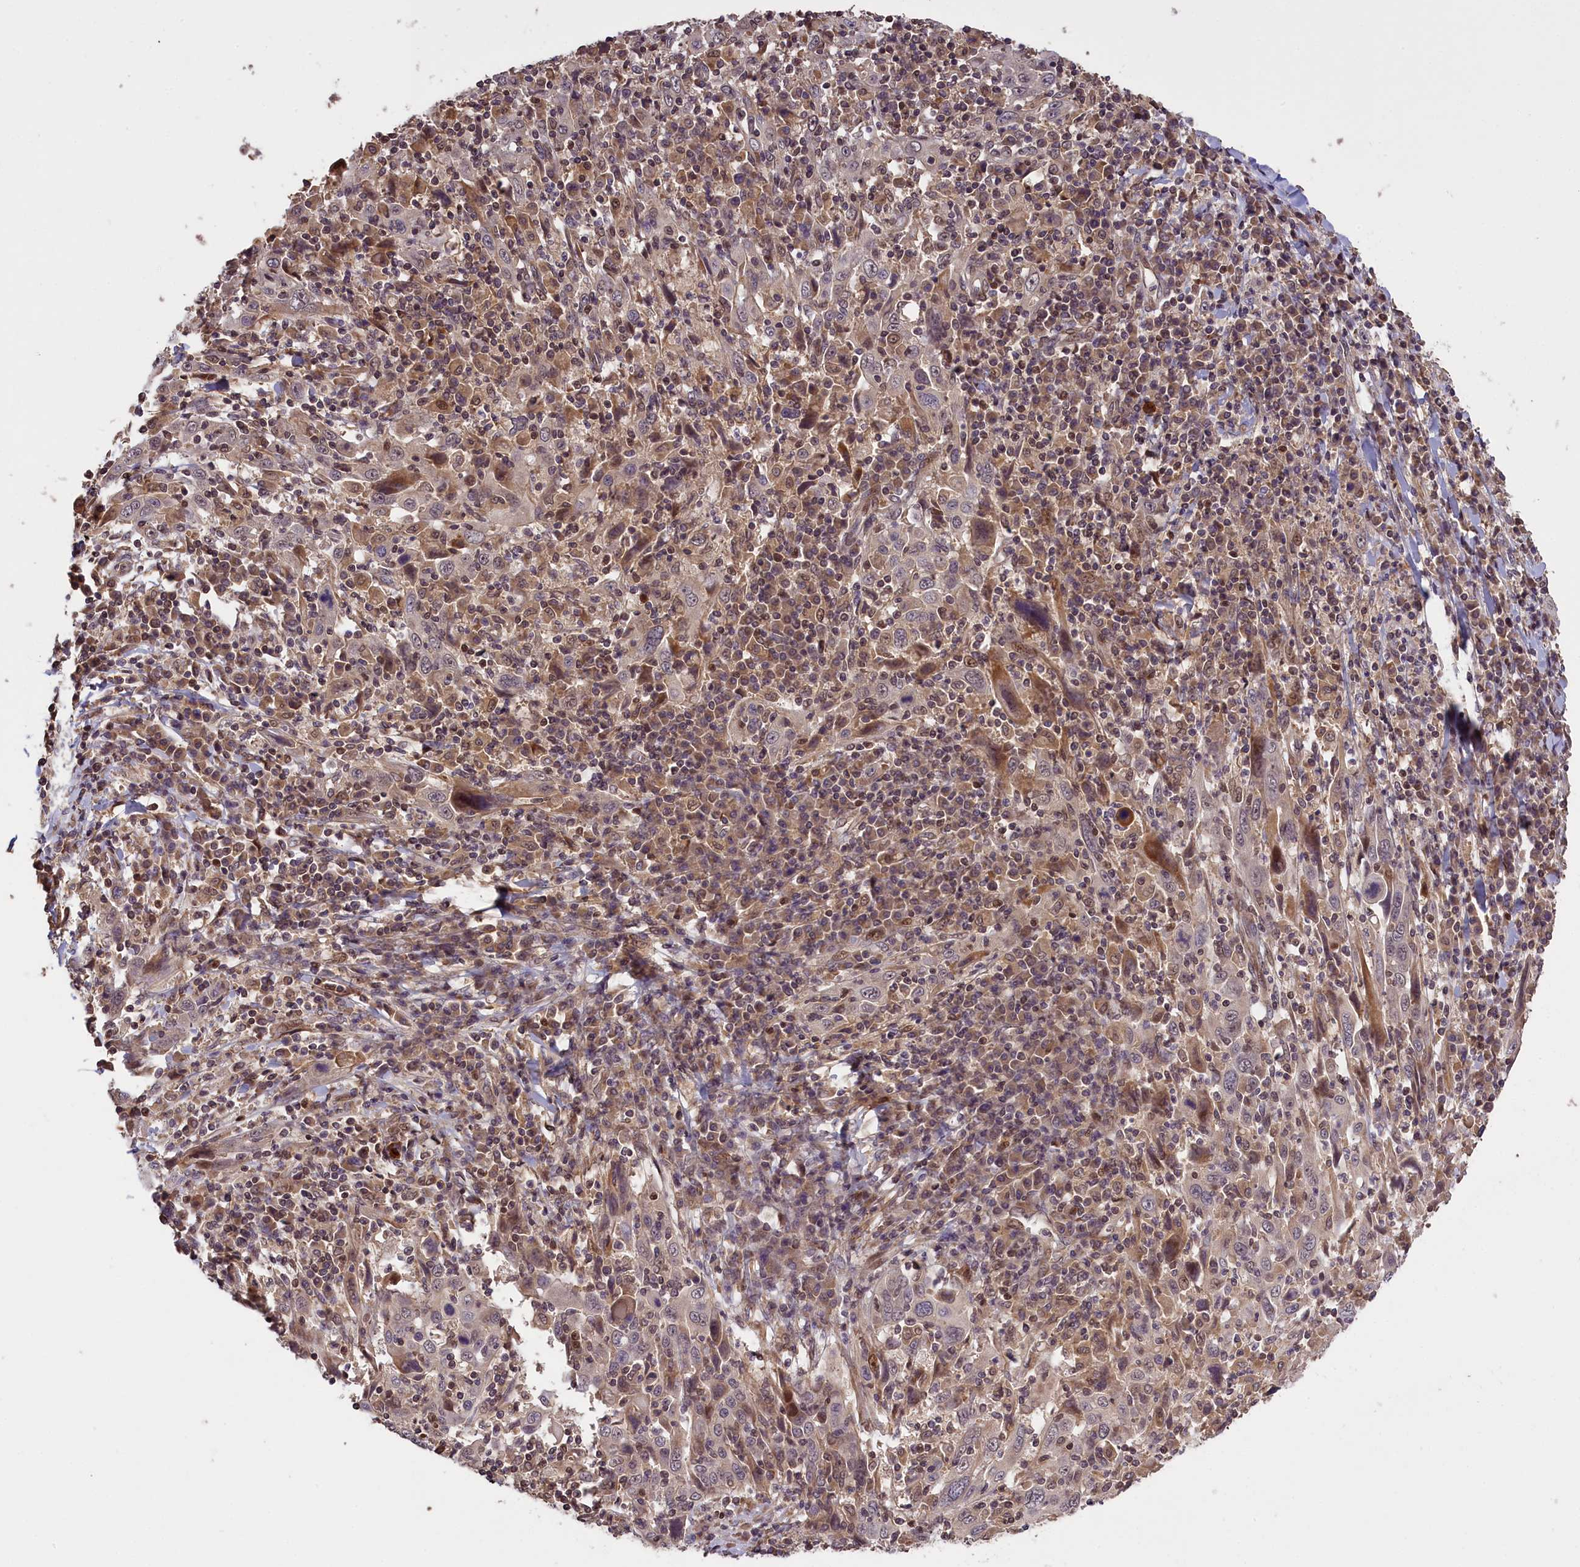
{"staining": {"intensity": "weak", "quantity": "<25%", "location": "cytoplasmic/membranous"}, "tissue": "cervical cancer", "cell_type": "Tumor cells", "image_type": "cancer", "snomed": [{"axis": "morphology", "description": "Squamous cell carcinoma, NOS"}, {"axis": "topography", "description": "Cervix"}], "caption": "Immunohistochemistry of cervical cancer (squamous cell carcinoma) displays no expression in tumor cells.", "gene": "DNAJB9", "patient": {"sex": "female", "age": 46}}